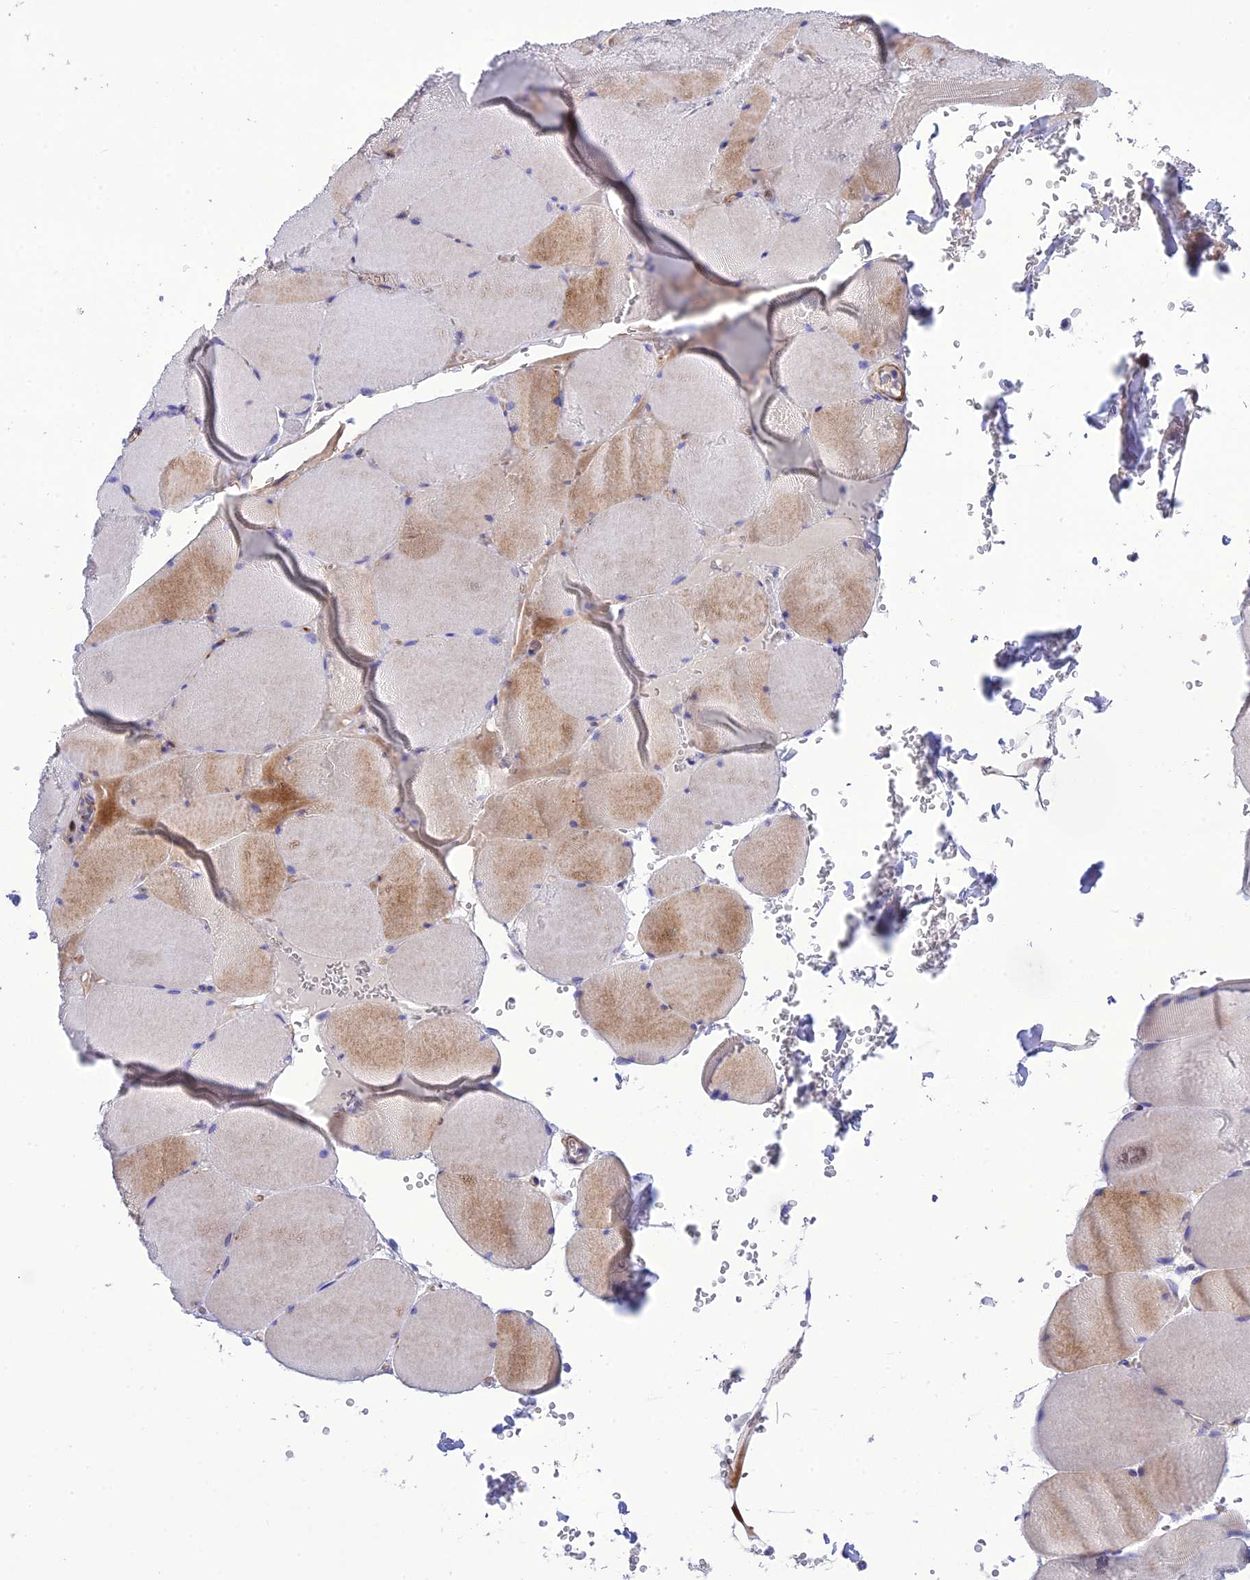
{"staining": {"intensity": "weak", "quantity": "<25%", "location": "cytoplasmic/membranous"}, "tissue": "skeletal muscle", "cell_type": "Myocytes", "image_type": "normal", "snomed": [{"axis": "morphology", "description": "Normal tissue, NOS"}, {"axis": "topography", "description": "Skeletal muscle"}, {"axis": "topography", "description": "Head-Neck"}], "caption": "Myocytes are negative for brown protein staining in normal skeletal muscle. (DAB immunohistochemistry (IHC), high magnification).", "gene": "FRA10AC1", "patient": {"sex": "male", "age": 66}}